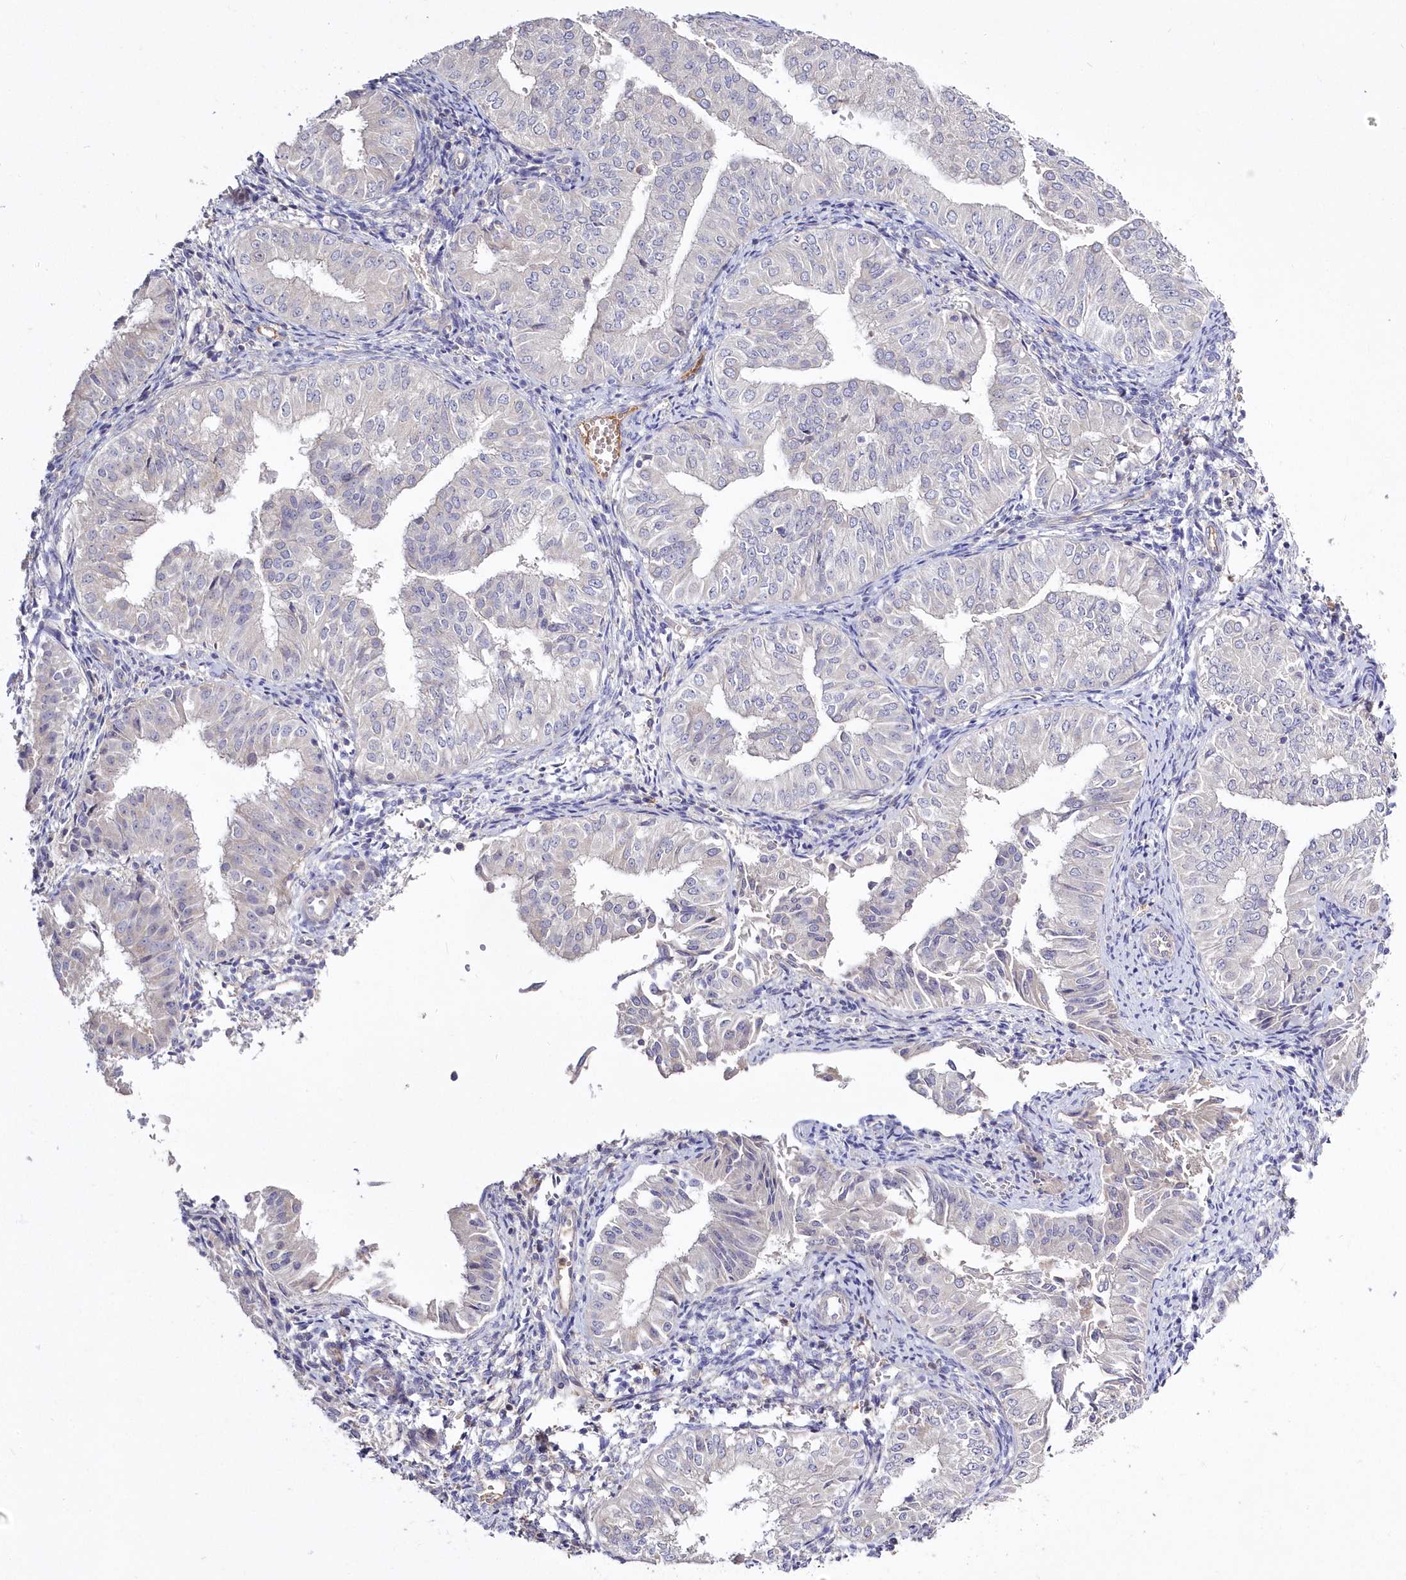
{"staining": {"intensity": "negative", "quantity": "none", "location": "none"}, "tissue": "endometrial cancer", "cell_type": "Tumor cells", "image_type": "cancer", "snomed": [{"axis": "morphology", "description": "Normal tissue, NOS"}, {"axis": "morphology", "description": "Adenocarcinoma, NOS"}, {"axis": "topography", "description": "Endometrium"}], "caption": "Adenocarcinoma (endometrial) stained for a protein using immunohistochemistry (IHC) exhibits no staining tumor cells.", "gene": "WBP1L", "patient": {"sex": "female", "age": 53}}